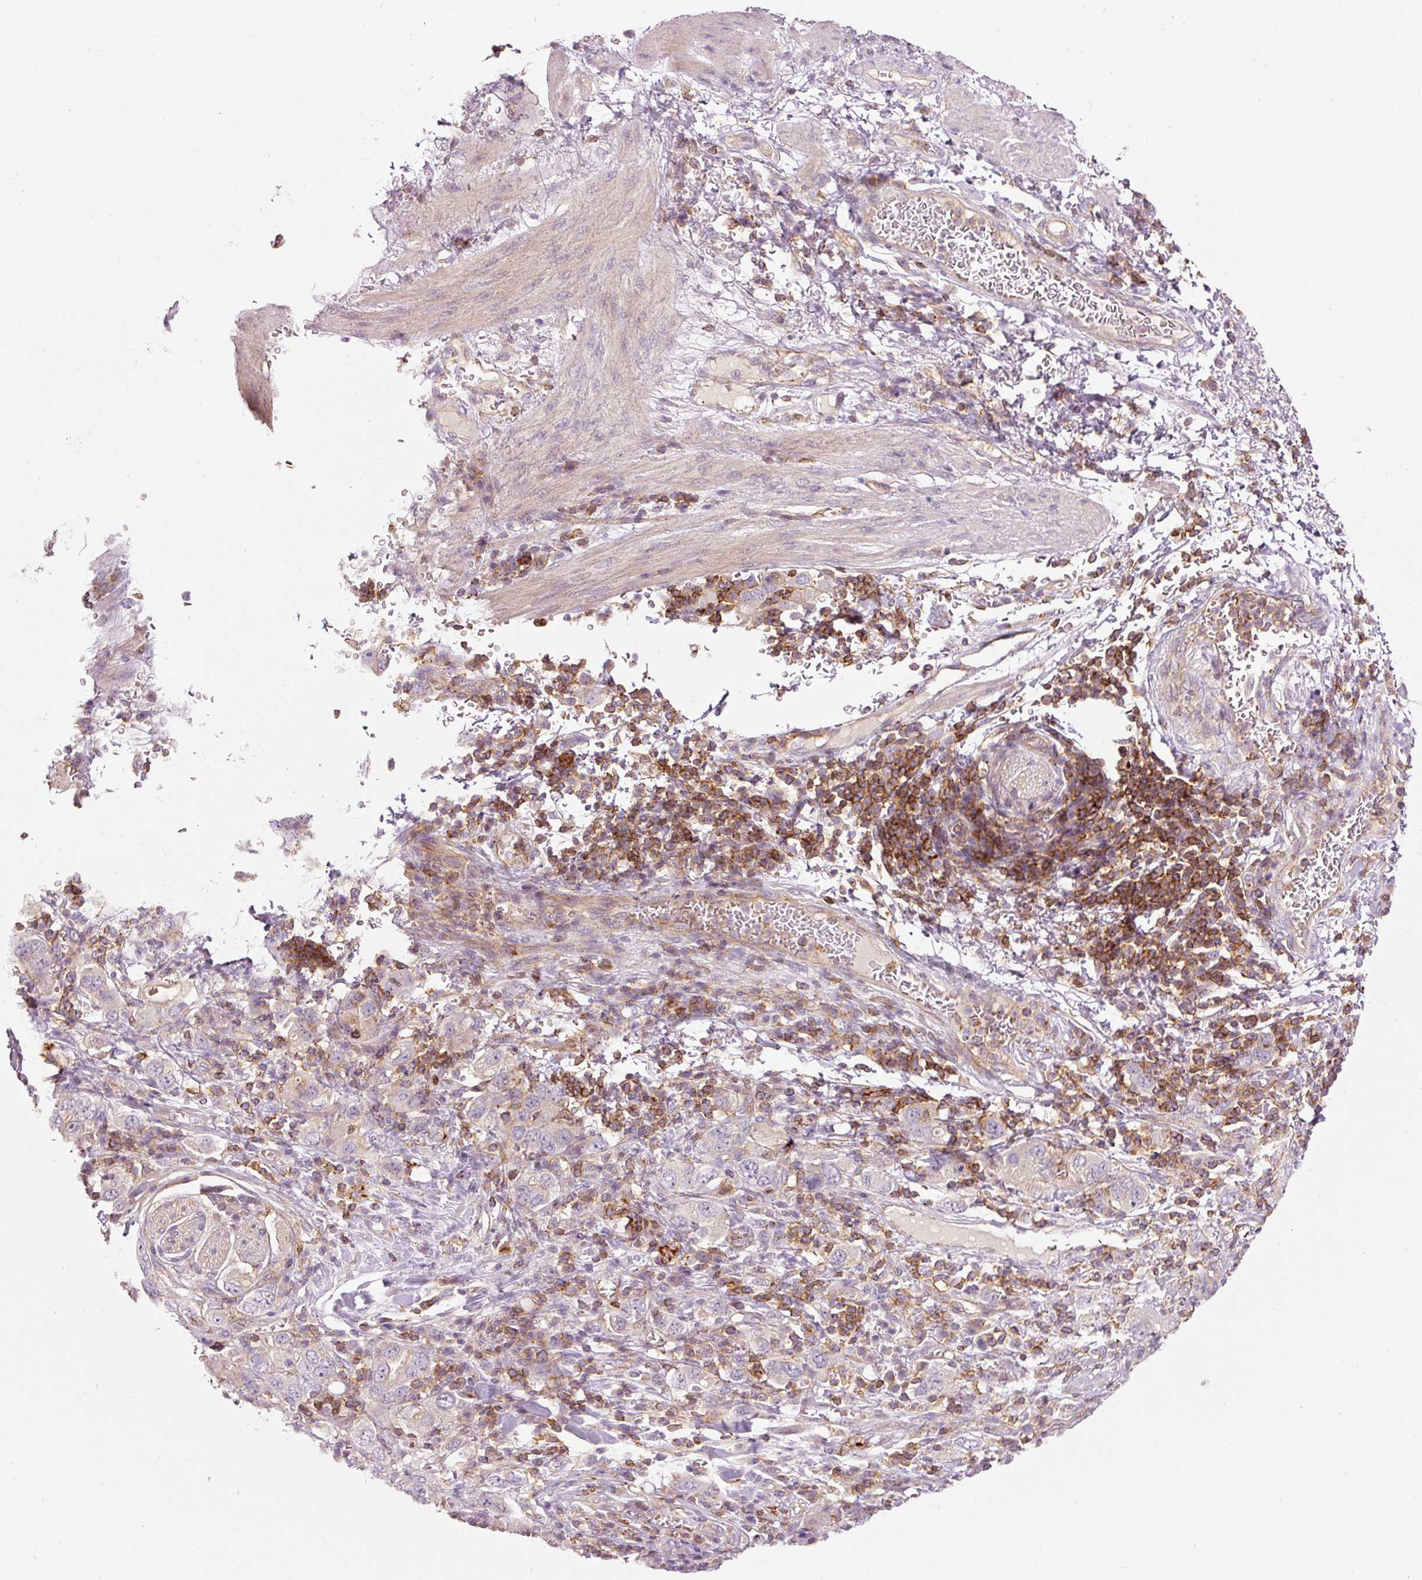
{"staining": {"intensity": "negative", "quantity": "none", "location": "none"}, "tissue": "stomach cancer", "cell_type": "Tumor cells", "image_type": "cancer", "snomed": [{"axis": "morphology", "description": "Adenocarcinoma, NOS"}, {"axis": "topography", "description": "Stomach, upper"}, {"axis": "topography", "description": "Stomach"}], "caption": "The image displays no staining of tumor cells in stomach cancer (adenocarcinoma). (DAB (3,3'-diaminobenzidine) immunohistochemistry, high magnification).", "gene": "SIPA1", "patient": {"sex": "male", "age": 62}}